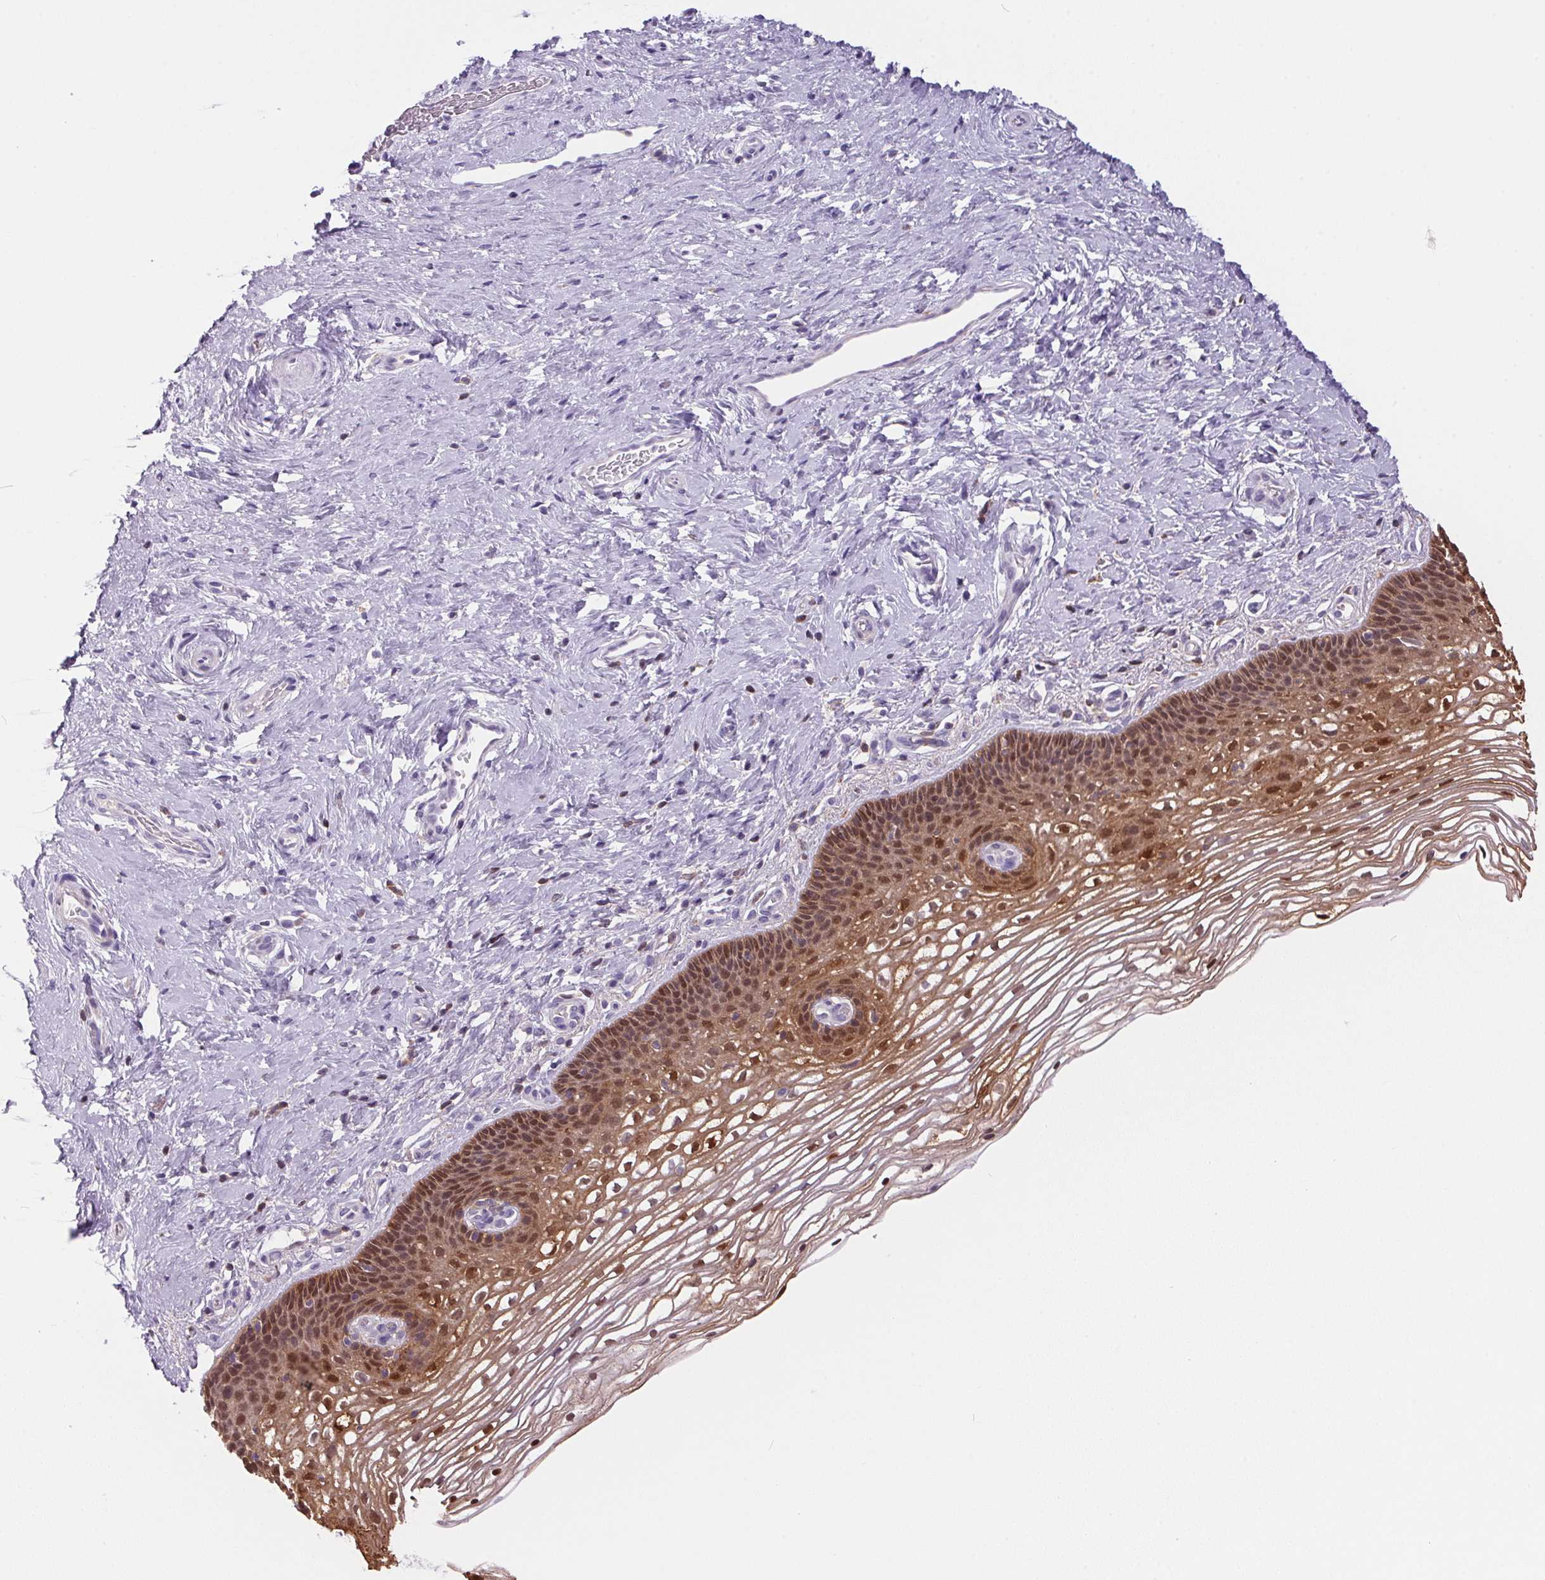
{"staining": {"intensity": "negative", "quantity": "none", "location": "none"}, "tissue": "cervix", "cell_type": "Glandular cells", "image_type": "normal", "snomed": [{"axis": "morphology", "description": "Normal tissue, NOS"}, {"axis": "topography", "description": "Cervix"}], "caption": "The immunohistochemistry (IHC) image has no significant staining in glandular cells of cervix. (DAB (3,3'-diaminobenzidine) IHC visualized using brightfield microscopy, high magnification).", "gene": "S100A2", "patient": {"sex": "female", "age": 34}}